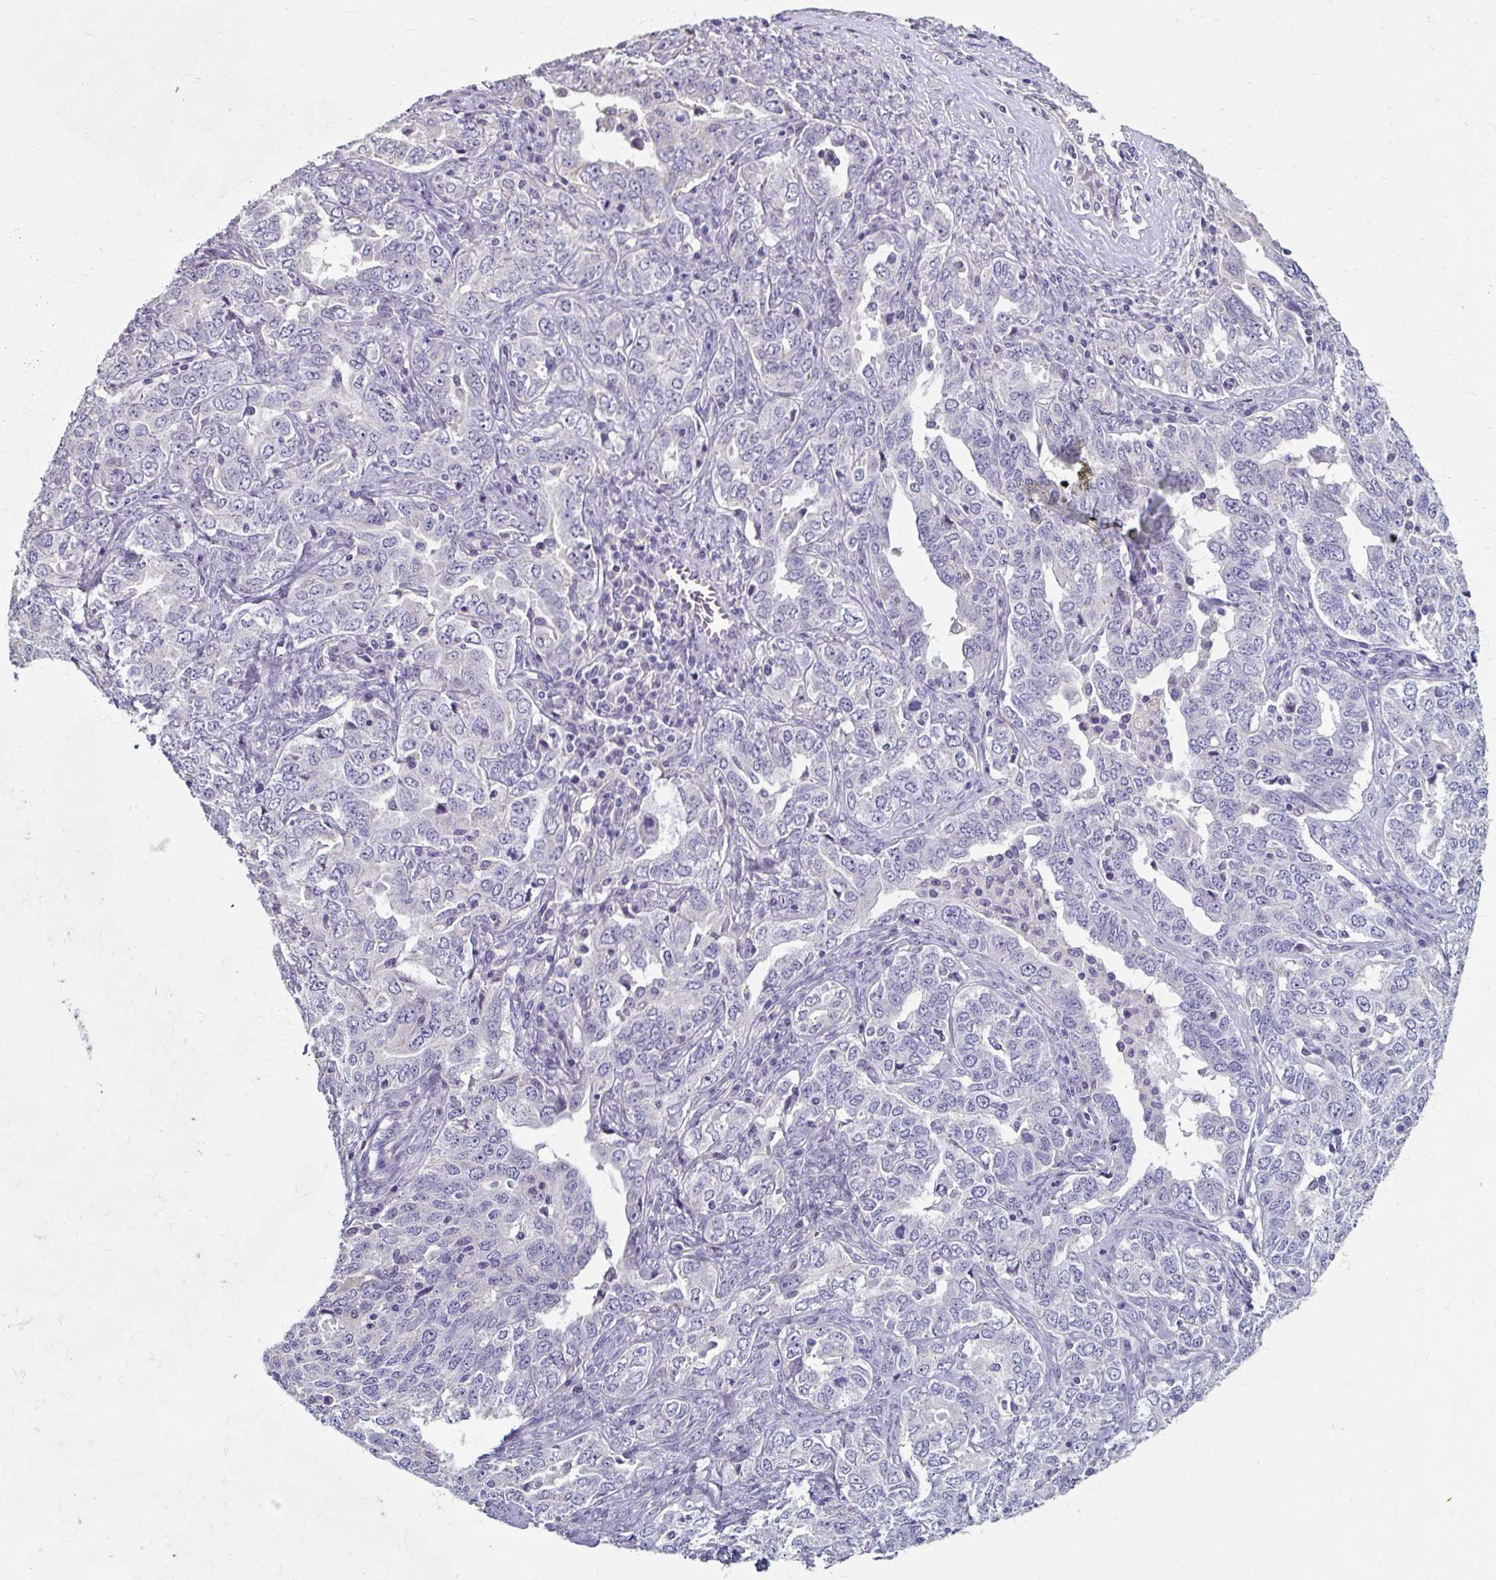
{"staining": {"intensity": "negative", "quantity": "none", "location": "none"}, "tissue": "ovarian cancer", "cell_type": "Tumor cells", "image_type": "cancer", "snomed": [{"axis": "morphology", "description": "Carcinoma, endometroid"}, {"axis": "topography", "description": "Ovary"}], "caption": "Tumor cells show no significant protein expression in ovarian endometroid carcinoma.", "gene": "KLHL24", "patient": {"sex": "female", "age": 62}}